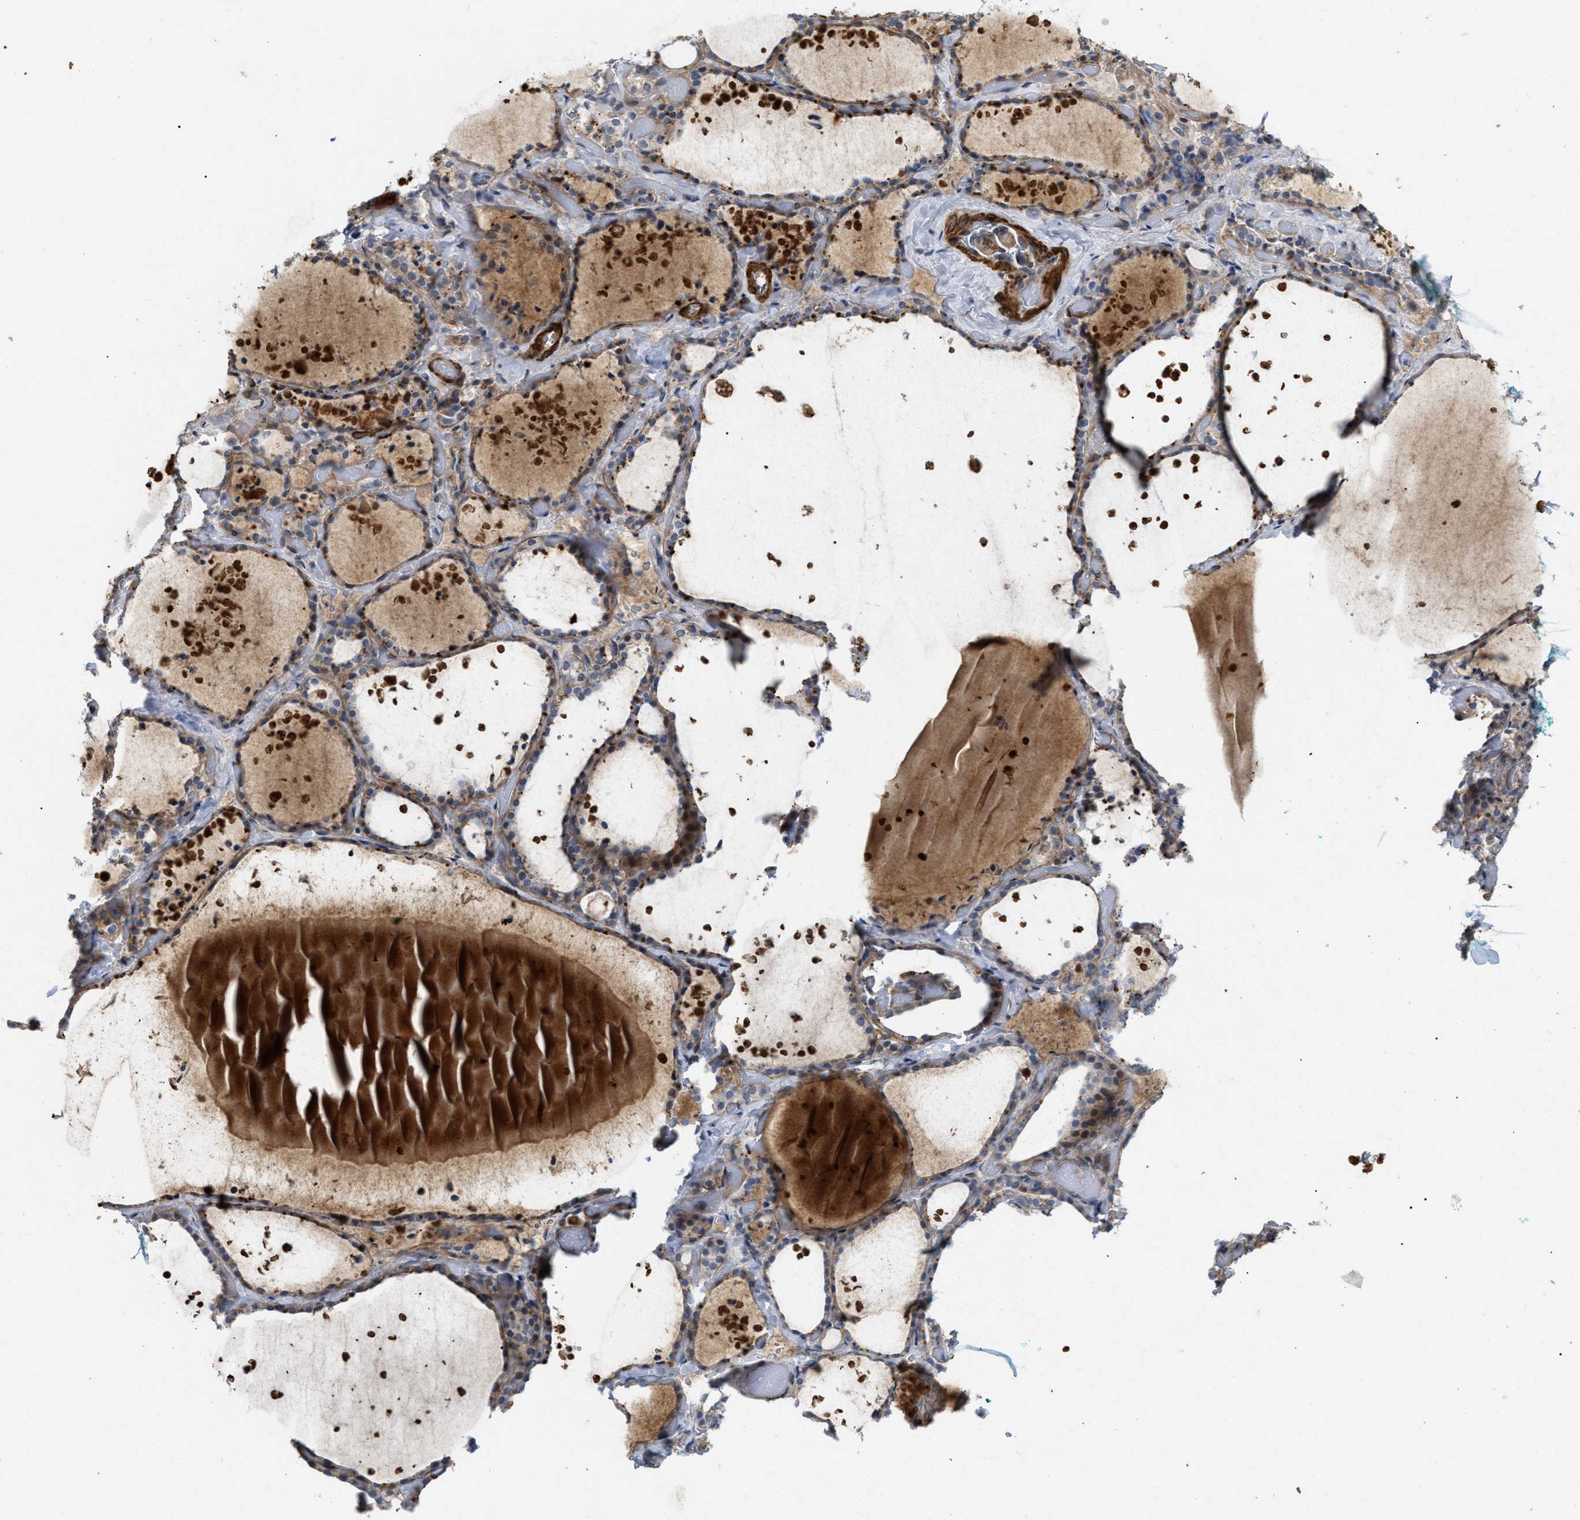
{"staining": {"intensity": "moderate", "quantity": "<25%", "location": "nuclear"}, "tissue": "thyroid gland", "cell_type": "Glandular cells", "image_type": "normal", "snomed": [{"axis": "morphology", "description": "Normal tissue, NOS"}, {"axis": "topography", "description": "Thyroid gland"}], "caption": "Human thyroid gland stained for a protein (brown) exhibits moderate nuclear positive staining in approximately <25% of glandular cells.", "gene": "ST6GALNAC6", "patient": {"sex": "female", "age": 44}}